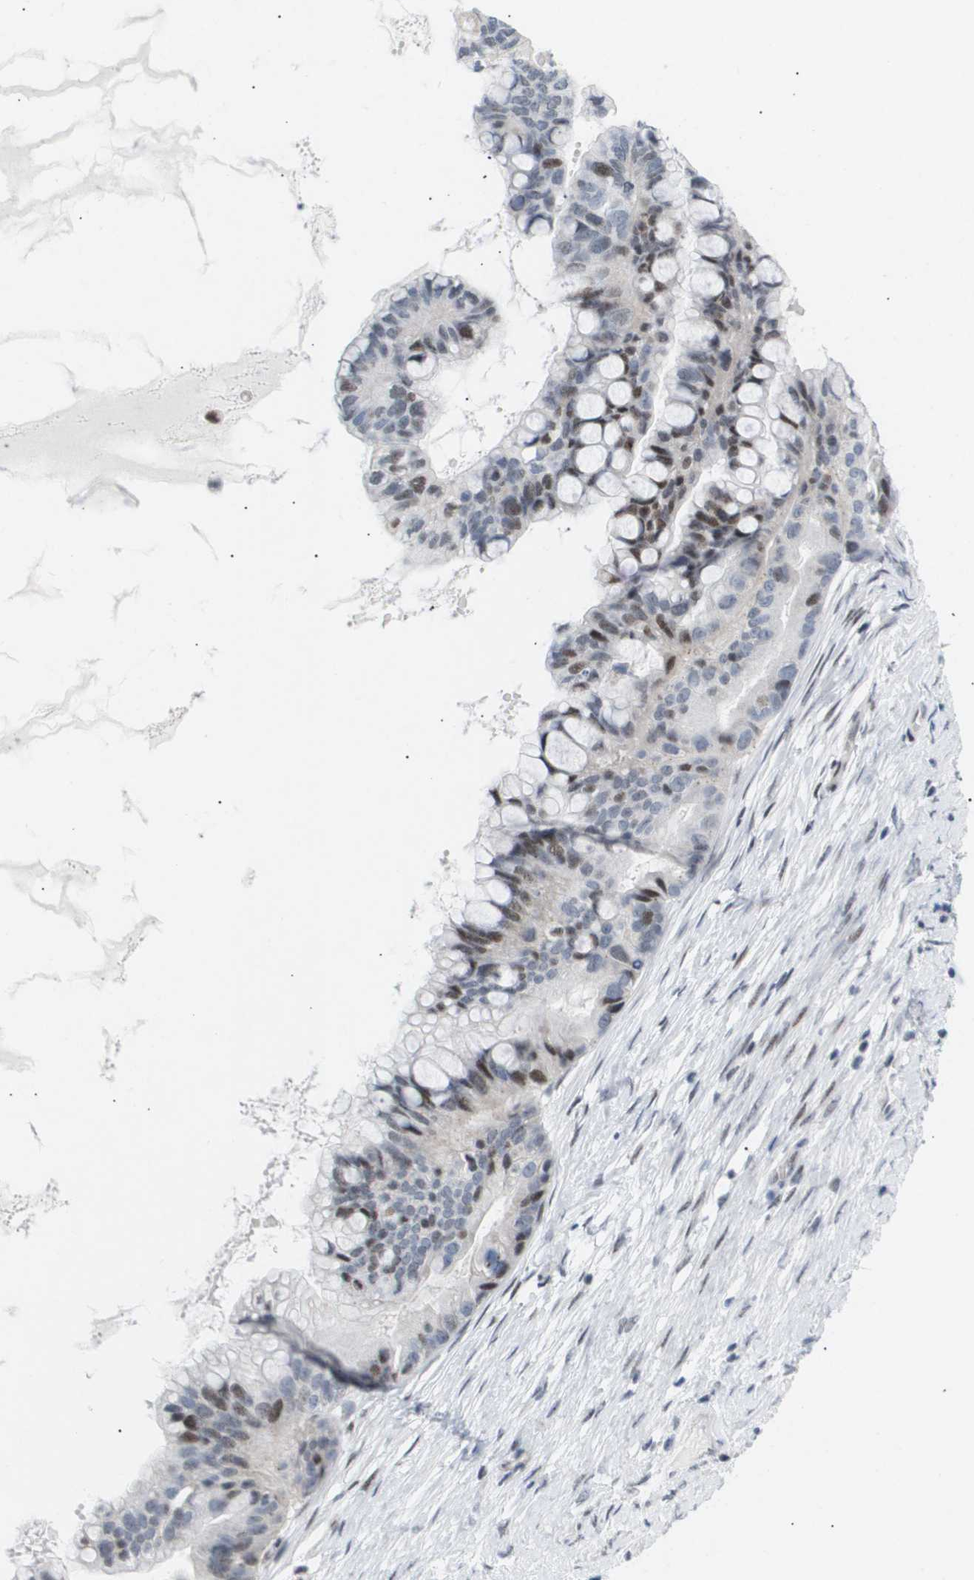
{"staining": {"intensity": "moderate", "quantity": "25%-75%", "location": "nuclear"}, "tissue": "ovarian cancer", "cell_type": "Tumor cells", "image_type": "cancer", "snomed": [{"axis": "morphology", "description": "Cystadenocarcinoma, mucinous, NOS"}, {"axis": "topography", "description": "Ovary"}], "caption": "Immunohistochemistry (DAB (3,3'-diaminobenzidine)) staining of ovarian cancer (mucinous cystadenocarcinoma) reveals moderate nuclear protein expression in about 25%-75% of tumor cells. Using DAB (3,3'-diaminobenzidine) (brown) and hematoxylin (blue) stains, captured at high magnification using brightfield microscopy.", "gene": "PPARD", "patient": {"sex": "female", "age": 80}}